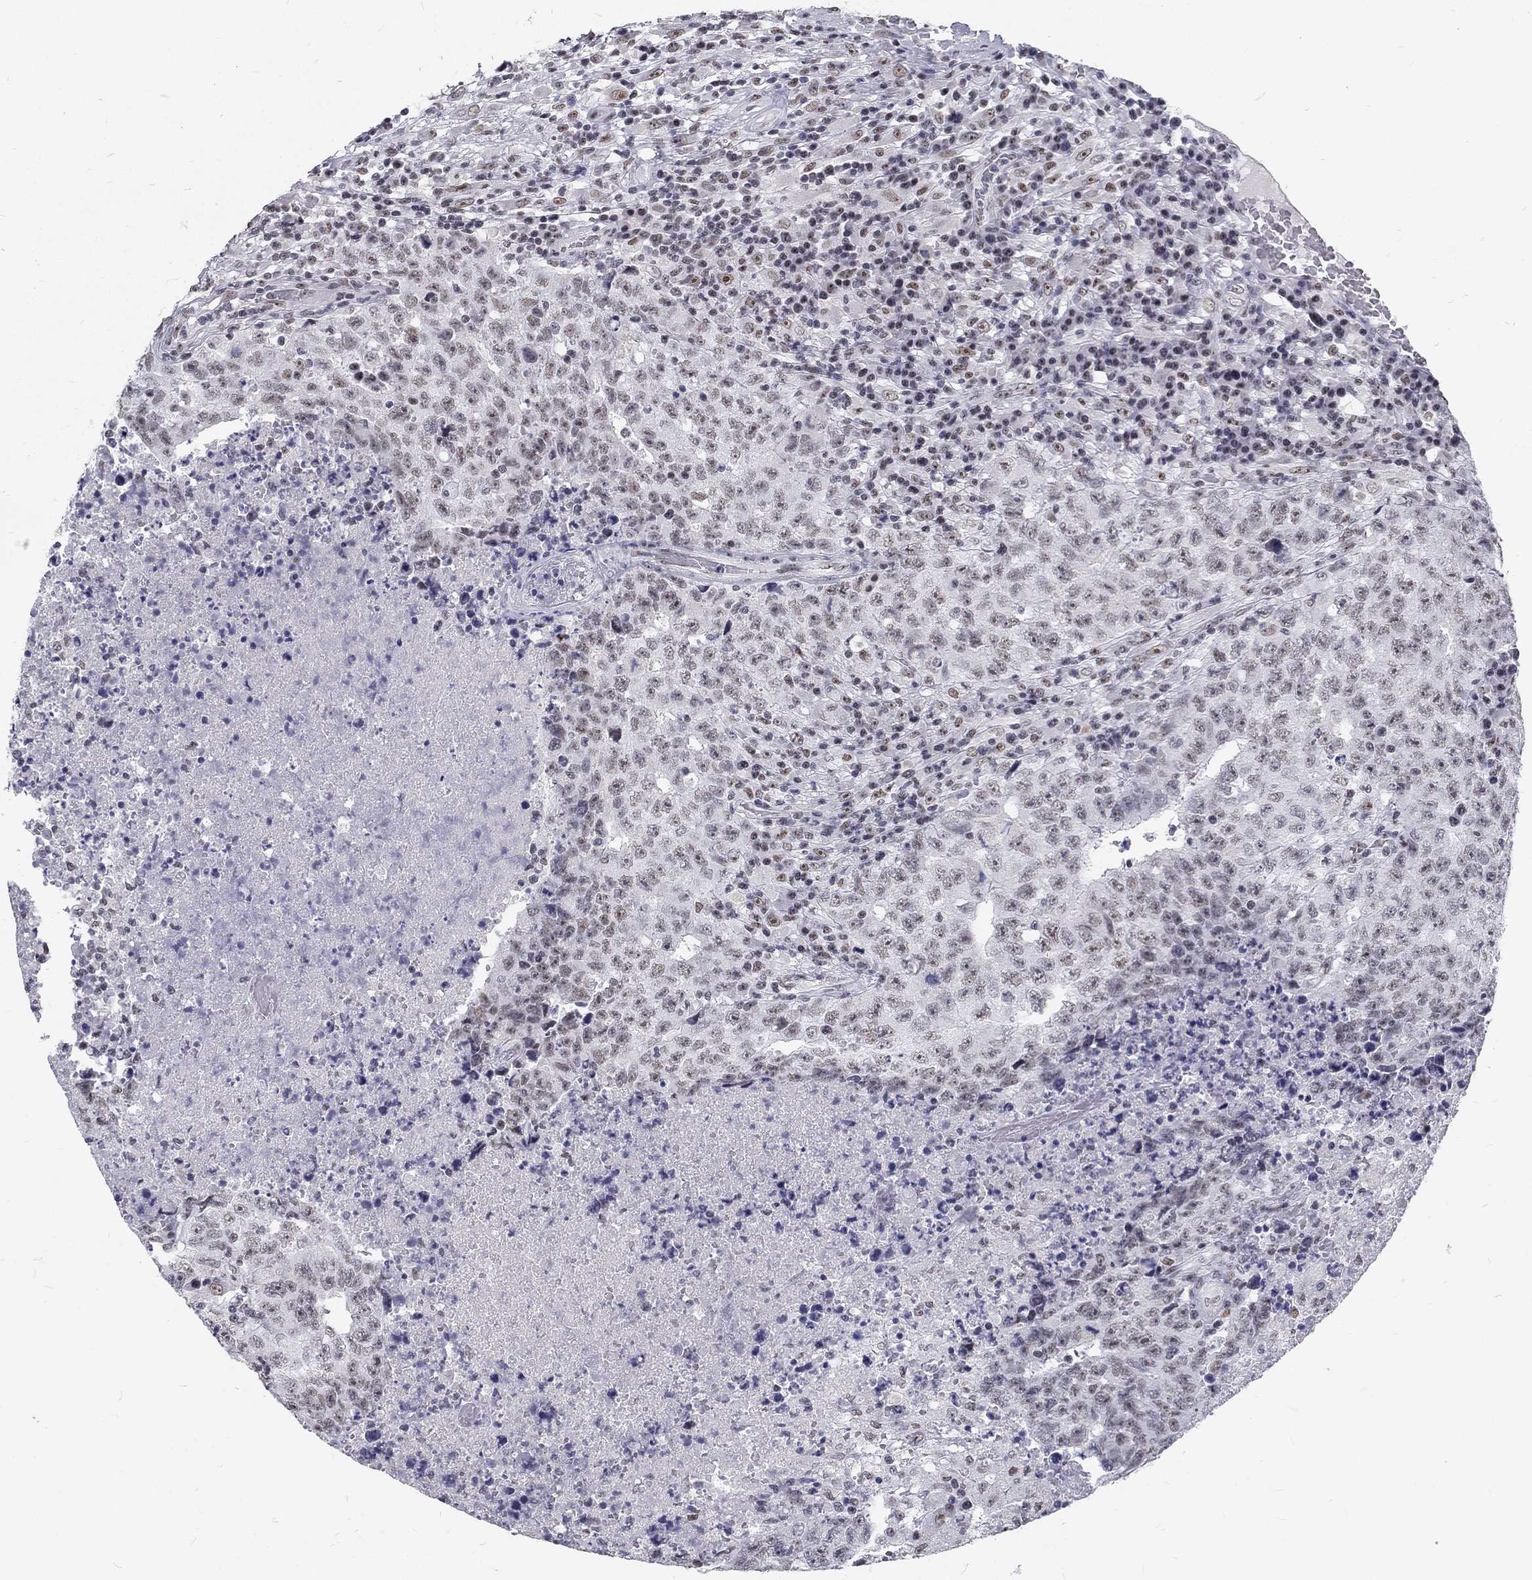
{"staining": {"intensity": "weak", "quantity": "<25%", "location": "nuclear"}, "tissue": "testis cancer", "cell_type": "Tumor cells", "image_type": "cancer", "snomed": [{"axis": "morphology", "description": "Necrosis, NOS"}, {"axis": "morphology", "description": "Carcinoma, Embryonal, NOS"}, {"axis": "topography", "description": "Testis"}], "caption": "Immunohistochemical staining of human testis cancer demonstrates no significant expression in tumor cells. The staining is performed using DAB (3,3'-diaminobenzidine) brown chromogen with nuclei counter-stained in using hematoxylin.", "gene": "SNORC", "patient": {"sex": "male", "age": 19}}